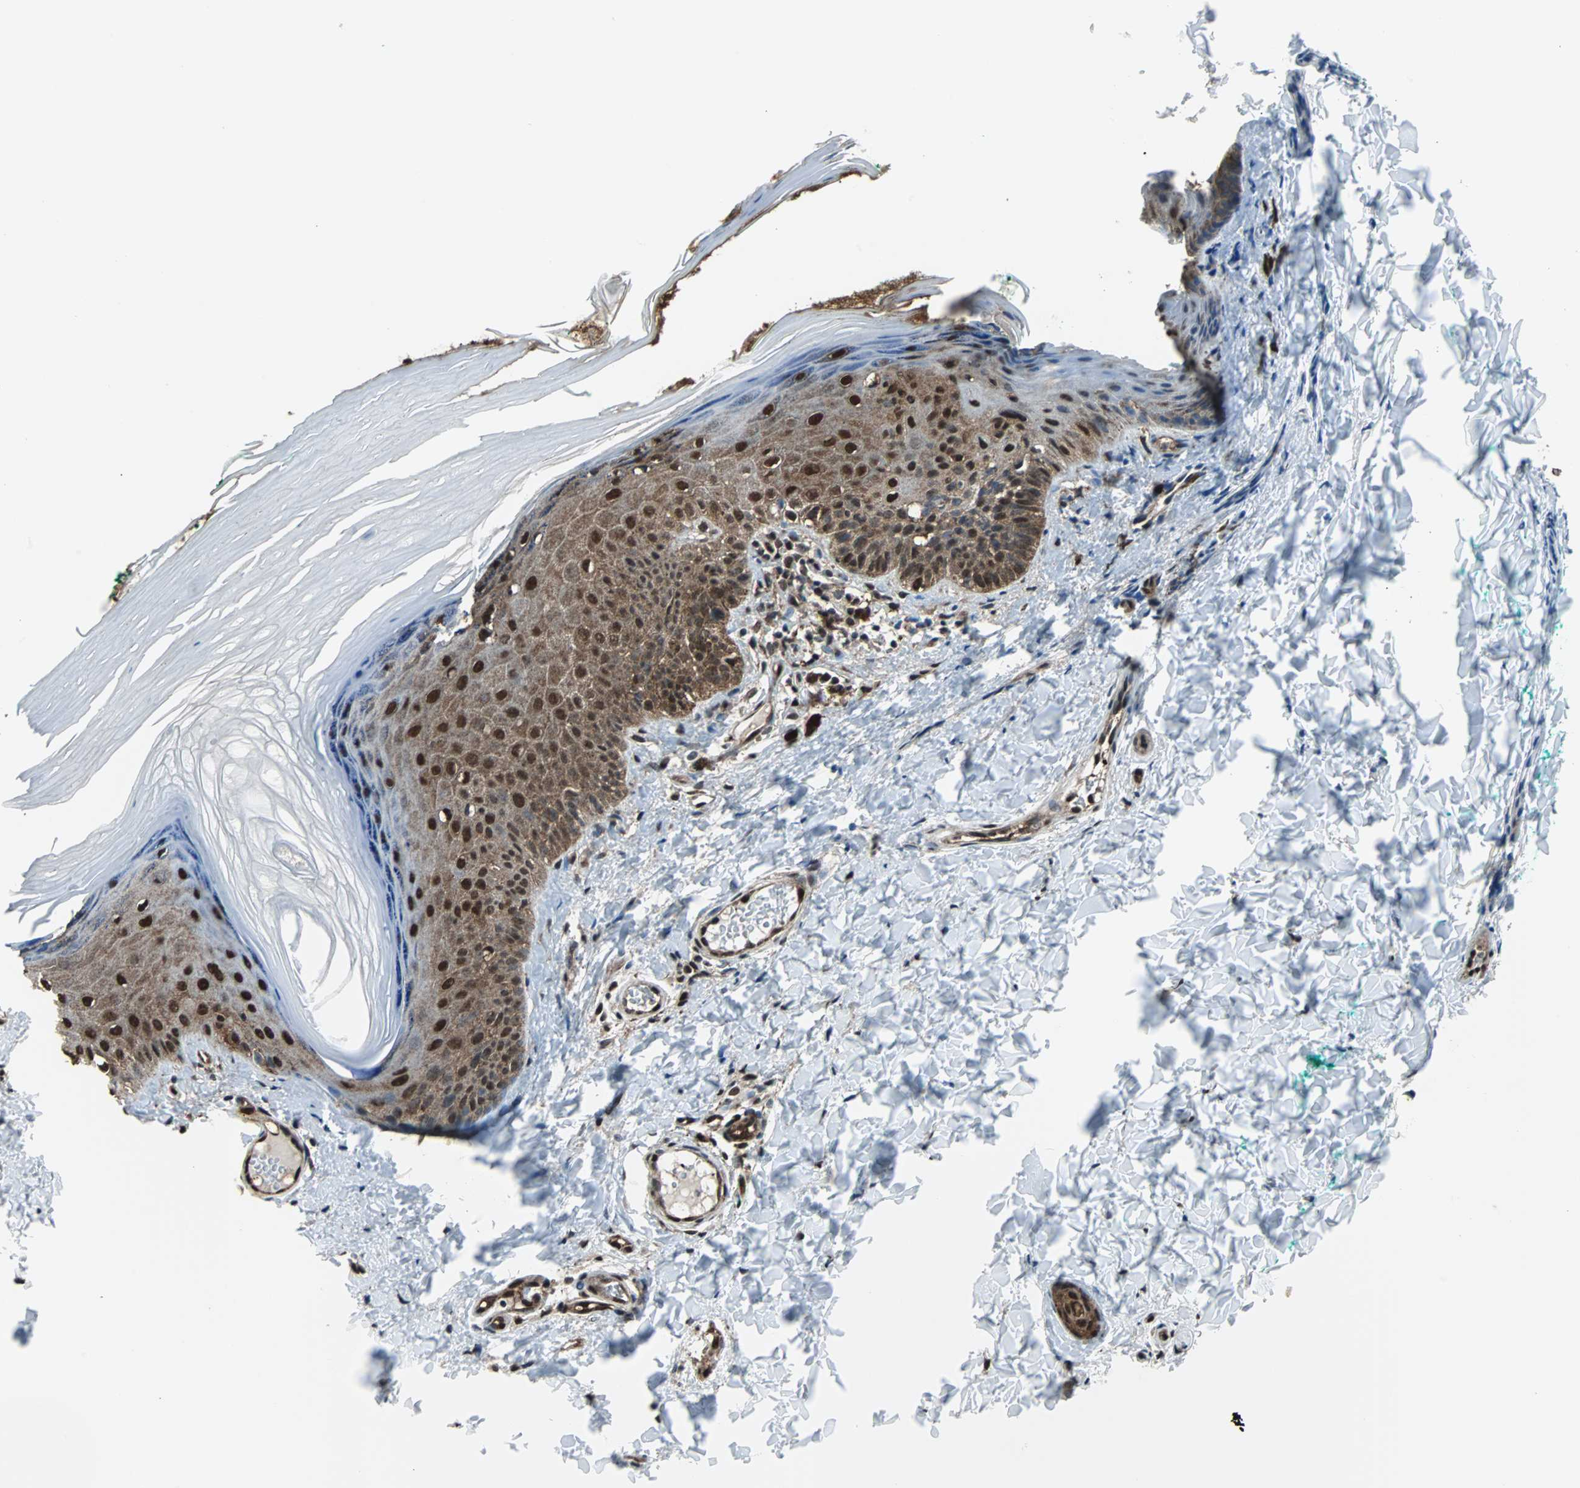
{"staining": {"intensity": "strong", "quantity": ">75%", "location": "nuclear"}, "tissue": "skin", "cell_type": "Fibroblasts", "image_type": "normal", "snomed": [{"axis": "morphology", "description": "Normal tissue, NOS"}, {"axis": "topography", "description": "Skin"}], "caption": "Strong nuclear expression for a protein is present in approximately >75% of fibroblasts of normal skin using immunohistochemistry (IHC).", "gene": "VCP", "patient": {"sex": "male", "age": 26}}